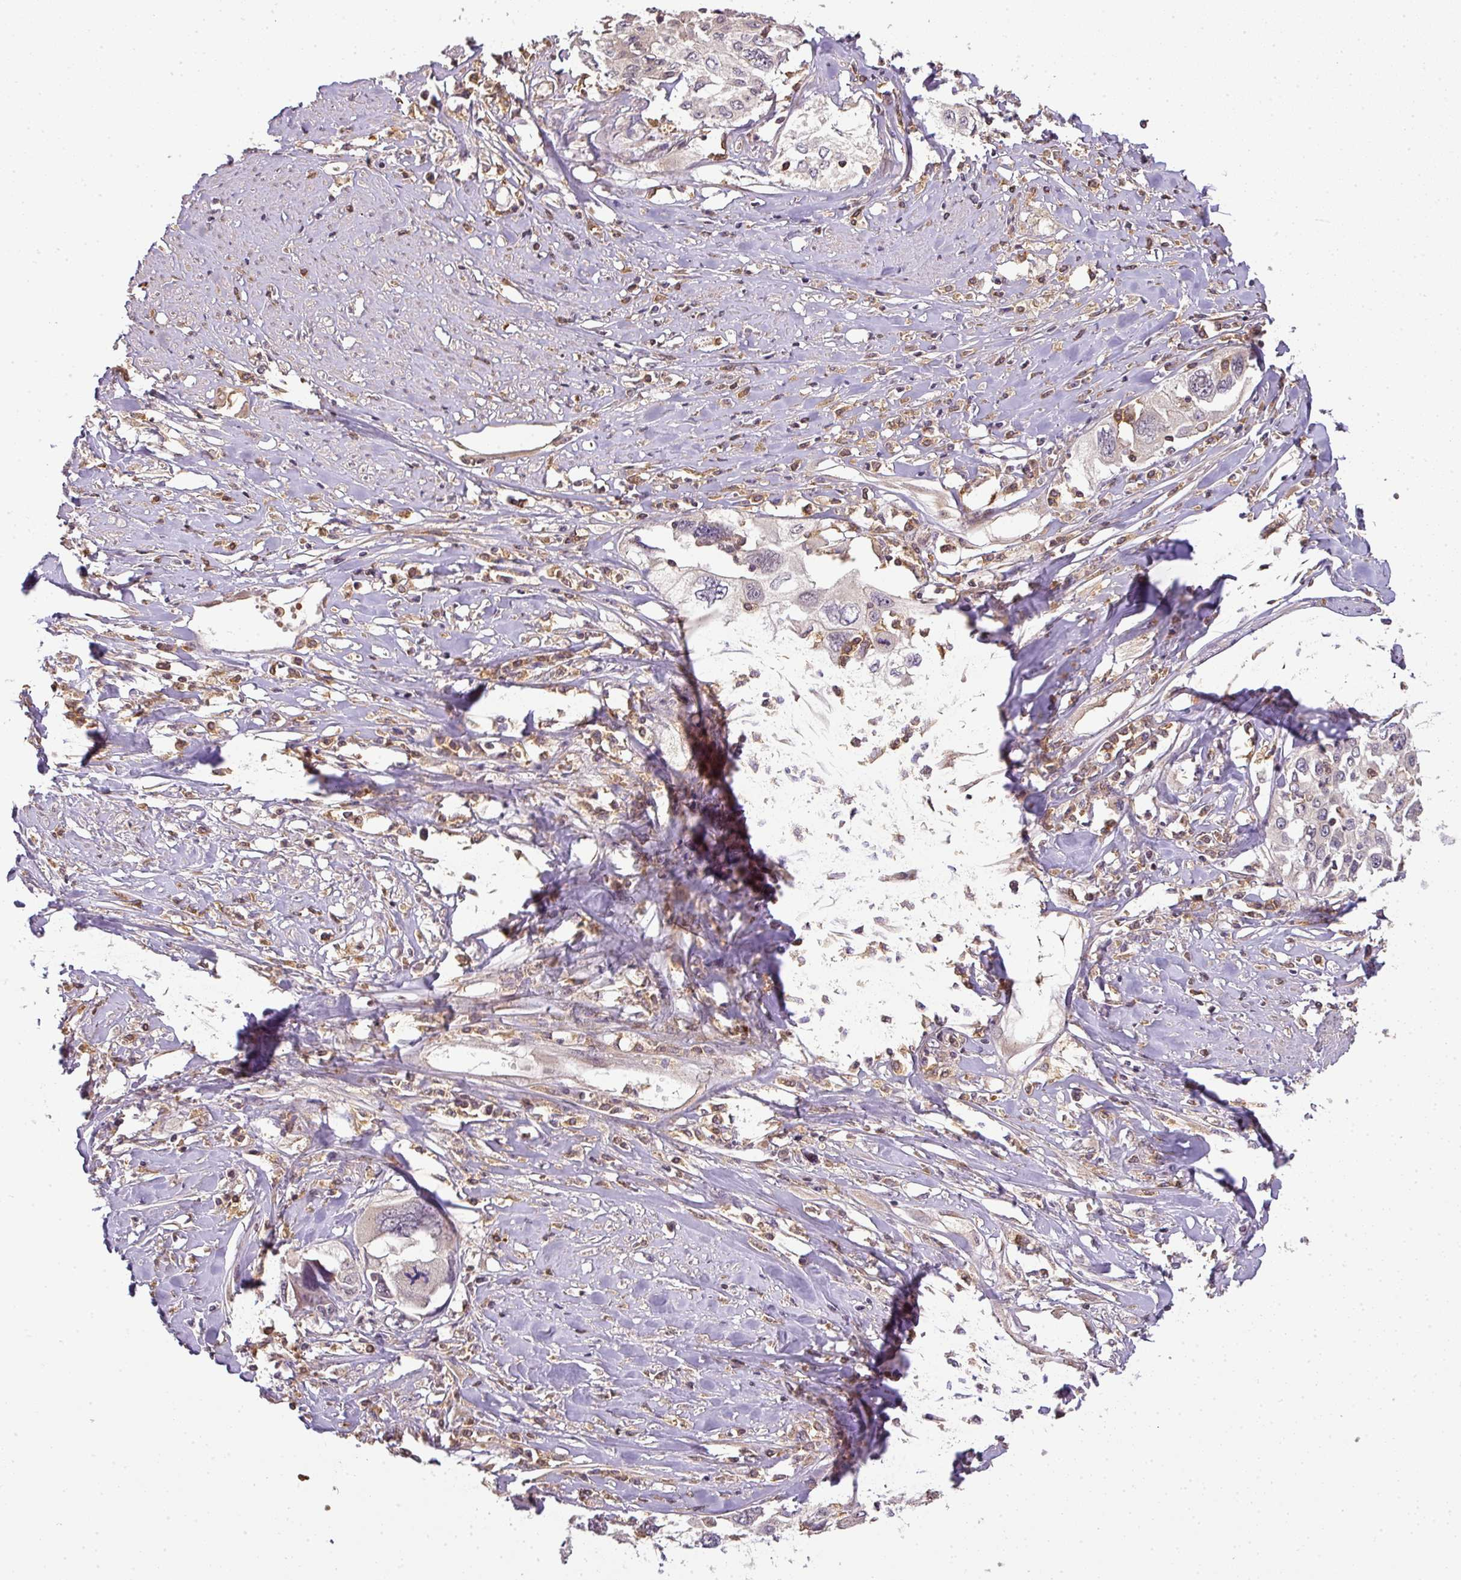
{"staining": {"intensity": "negative", "quantity": "none", "location": "none"}, "tissue": "cervical cancer", "cell_type": "Tumor cells", "image_type": "cancer", "snomed": [{"axis": "morphology", "description": "Squamous cell carcinoma, NOS"}, {"axis": "topography", "description": "Cervix"}], "caption": "A high-resolution histopathology image shows IHC staining of cervical squamous cell carcinoma, which reveals no significant positivity in tumor cells.", "gene": "TCL1B", "patient": {"sex": "female", "age": 31}}